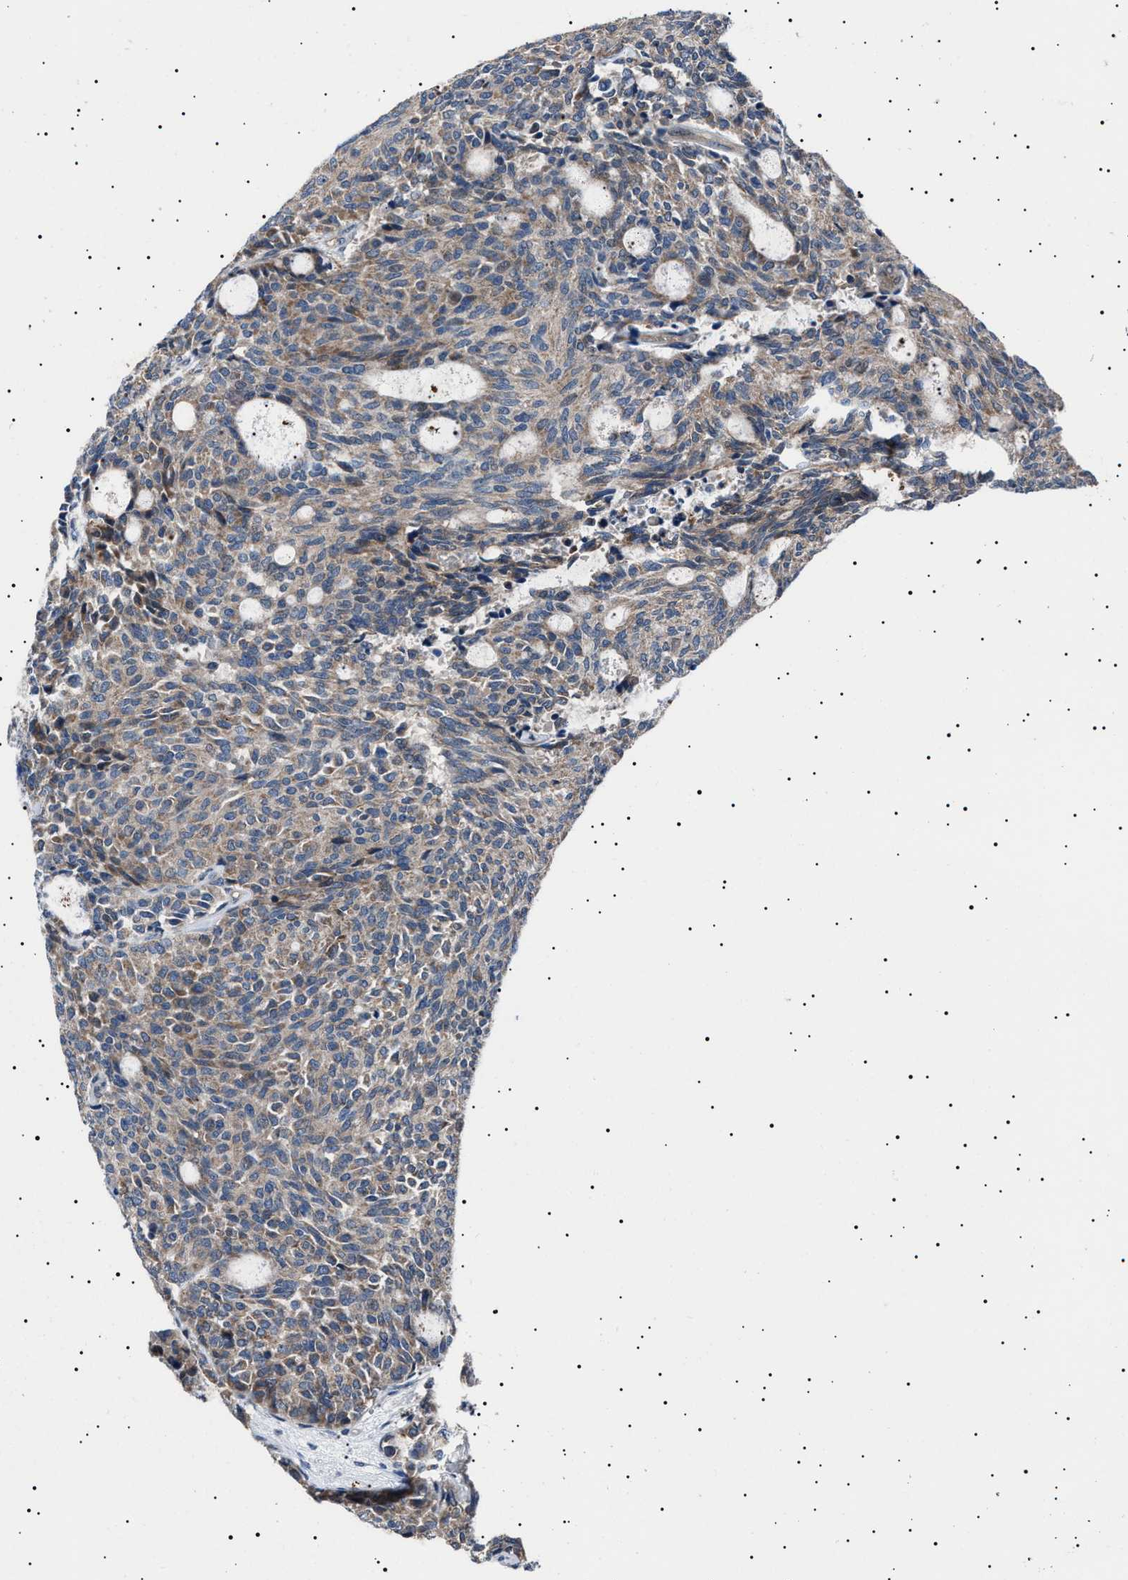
{"staining": {"intensity": "weak", "quantity": "25%-75%", "location": "cytoplasmic/membranous"}, "tissue": "carcinoid", "cell_type": "Tumor cells", "image_type": "cancer", "snomed": [{"axis": "morphology", "description": "Carcinoid, malignant, NOS"}, {"axis": "topography", "description": "Pancreas"}], "caption": "Human carcinoid stained for a protein (brown) displays weak cytoplasmic/membranous positive expression in approximately 25%-75% of tumor cells.", "gene": "PTRH1", "patient": {"sex": "female", "age": 54}}